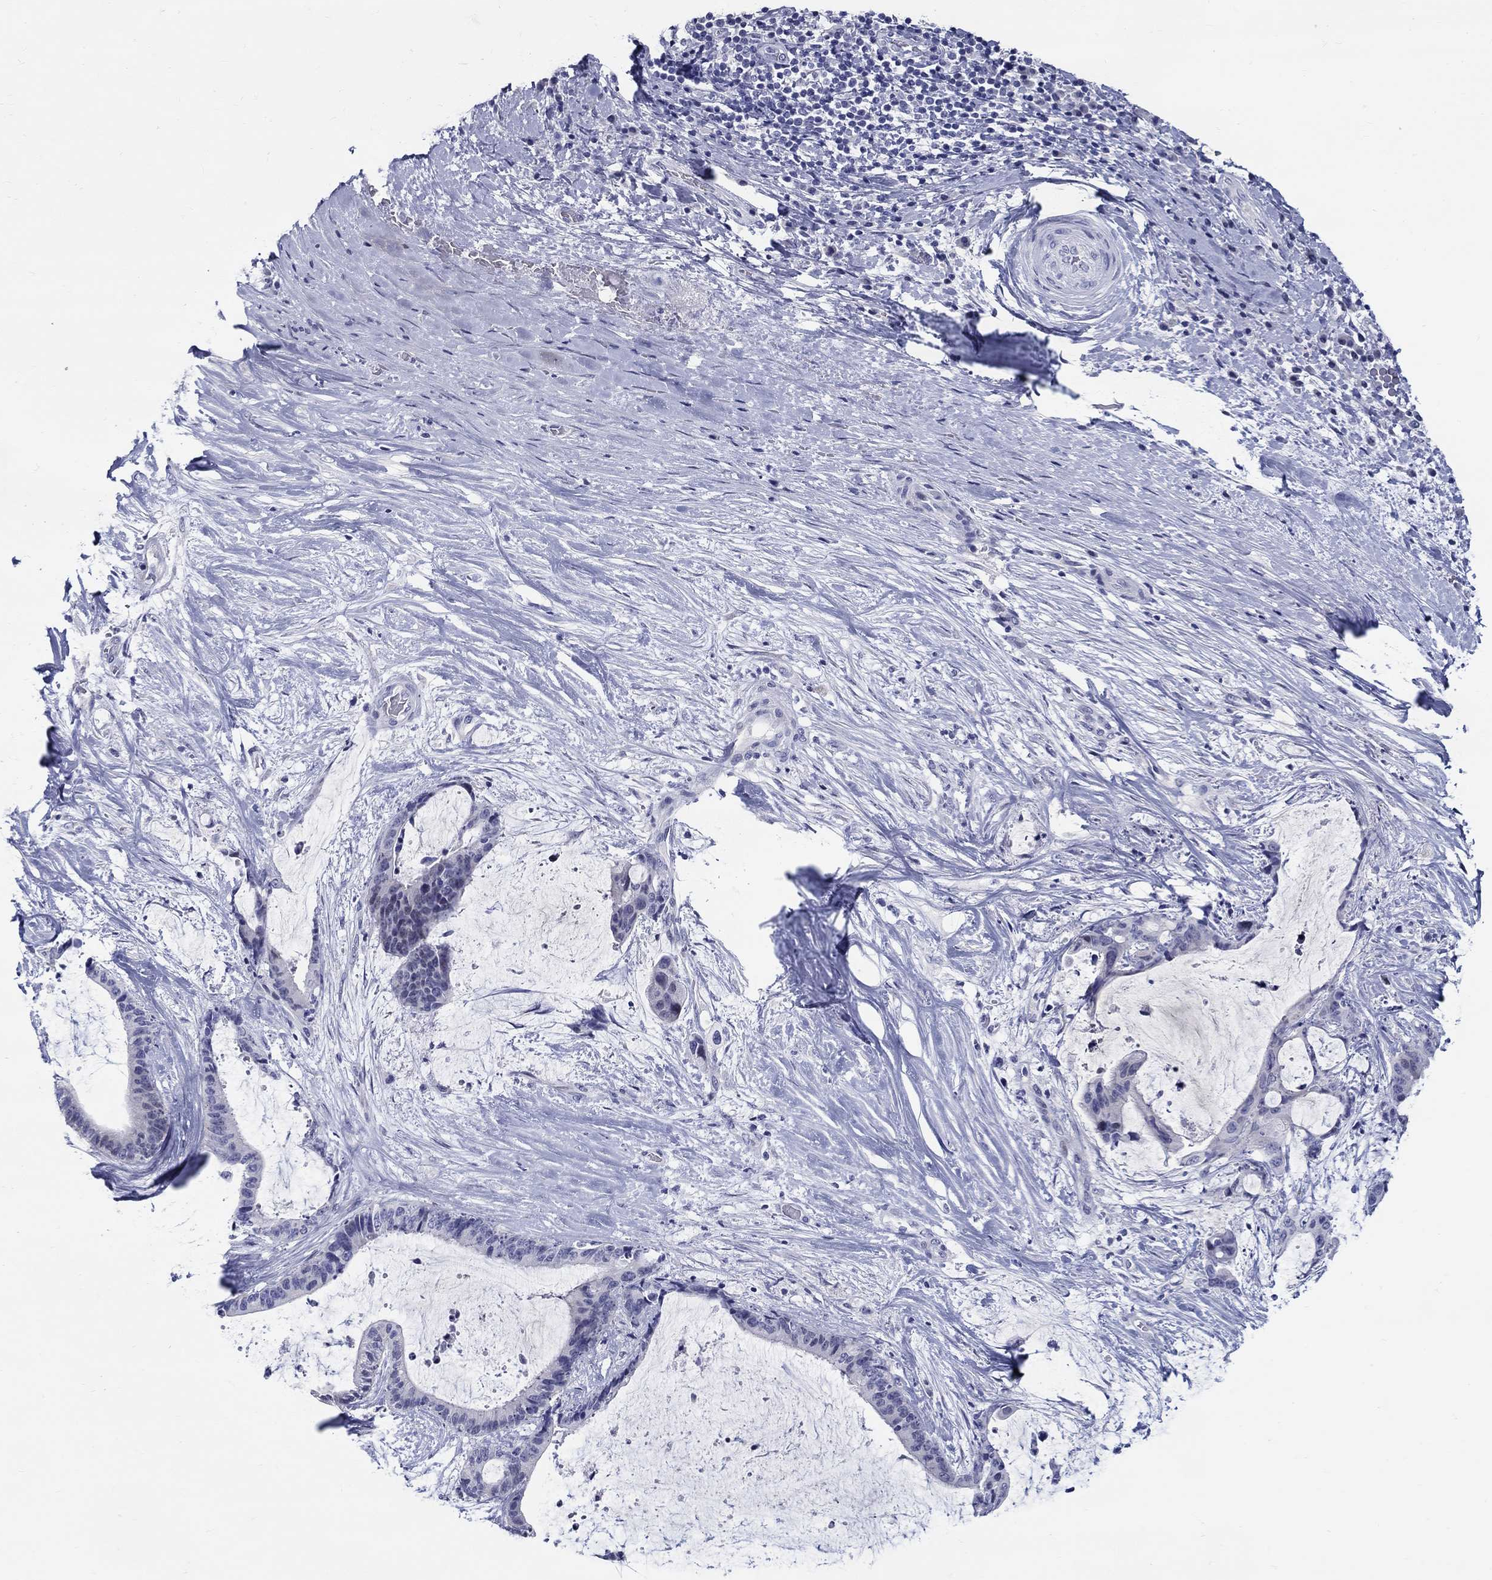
{"staining": {"intensity": "strong", "quantity": "<25%", "location": "cytoplasmic/membranous"}, "tissue": "liver cancer", "cell_type": "Tumor cells", "image_type": "cancer", "snomed": [{"axis": "morphology", "description": "Cholangiocarcinoma"}, {"axis": "topography", "description": "Liver"}], "caption": "Cholangiocarcinoma (liver) tissue shows strong cytoplasmic/membranous expression in approximately <25% of tumor cells, visualized by immunohistochemistry.", "gene": "CRYGS", "patient": {"sex": "female", "age": 73}}